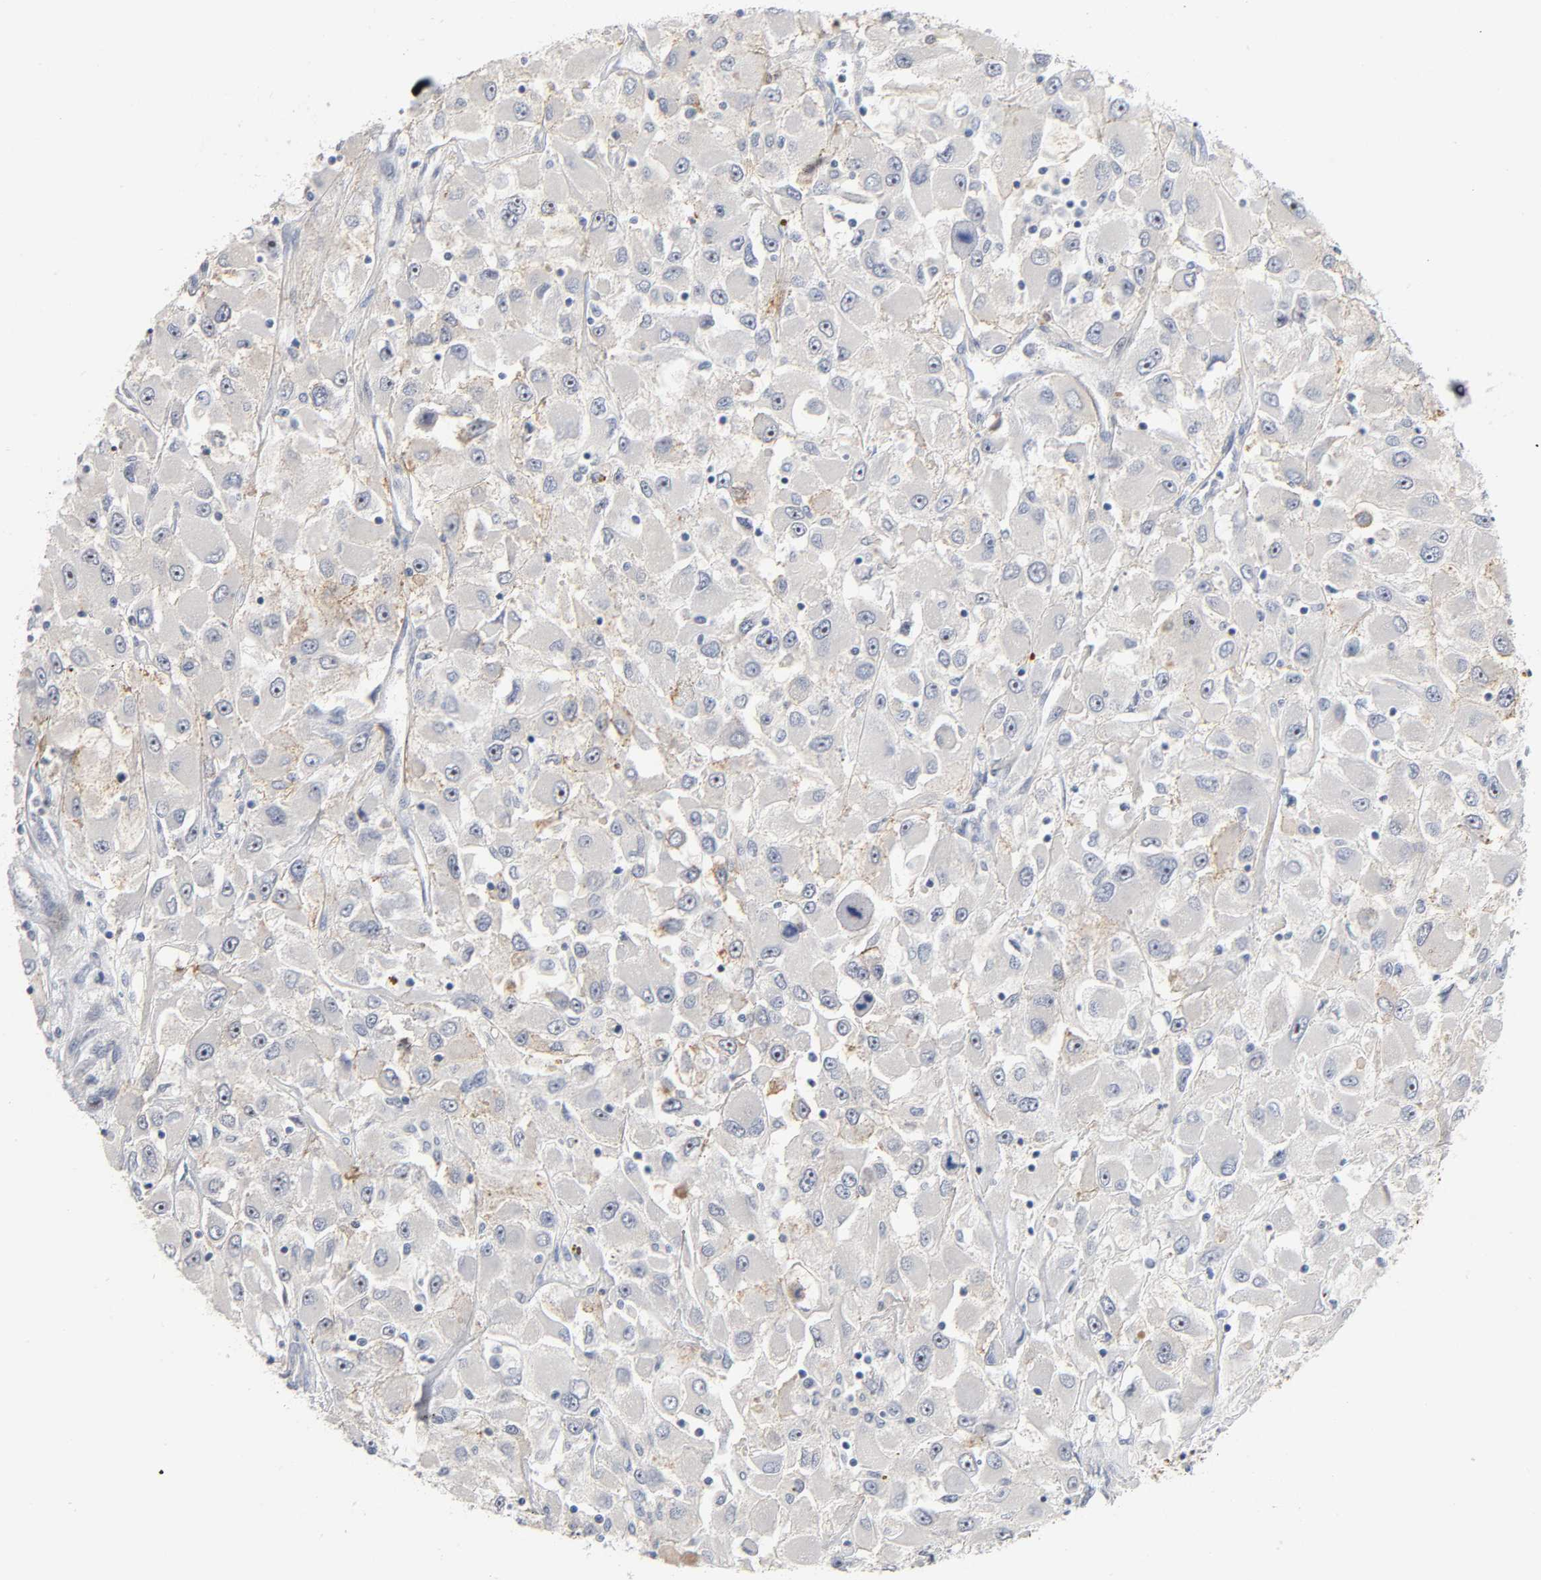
{"staining": {"intensity": "negative", "quantity": "none", "location": "none"}, "tissue": "renal cancer", "cell_type": "Tumor cells", "image_type": "cancer", "snomed": [{"axis": "morphology", "description": "Adenocarcinoma, NOS"}, {"axis": "topography", "description": "Kidney"}], "caption": "A high-resolution photomicrograph shows immunohistochemistry staining of adenocarcinoma (renal), which demonstrates no significant staining in tumor cells.", "gene": "CD2AP", "patient": {"sex": "female", "age": 52}}